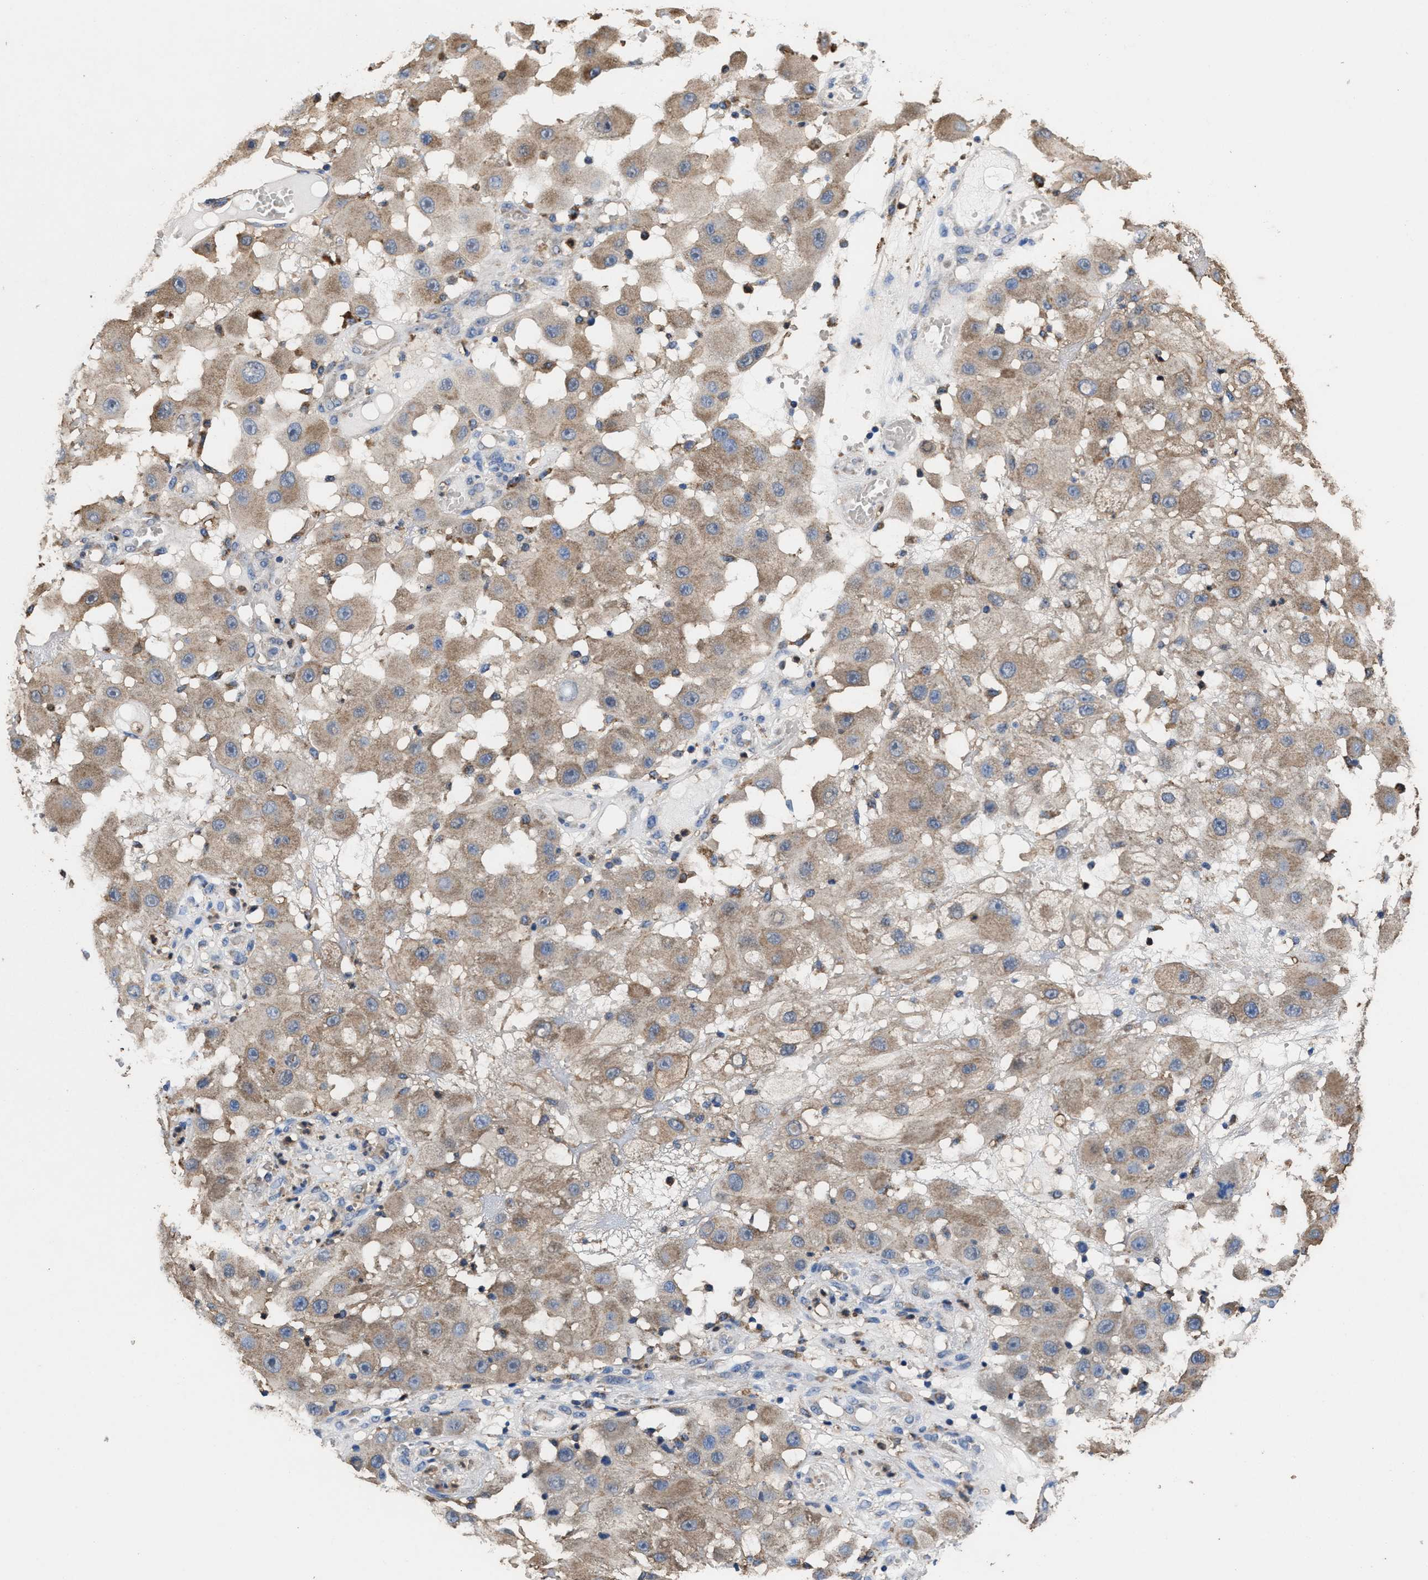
{"staining": {"intensity": "weak", "quantity": ">75%", "location": "cytoplasmic/membranous"}, "tissue": "melanoma", "cell_type": "Tumor cells", "image_type": "cancer", "snomed": [{"axis": "morphology", "description": "Malignant melanoma, NOS"}, {"axis": "topography", "description": "Skin"}], "caption": "A brown stain labels weak cytoplasmic/membranous staining of a protein in malignant melanoma tumor cells.", "gene": "ACLY", "patient": {"sex": "female", "age": 81}}